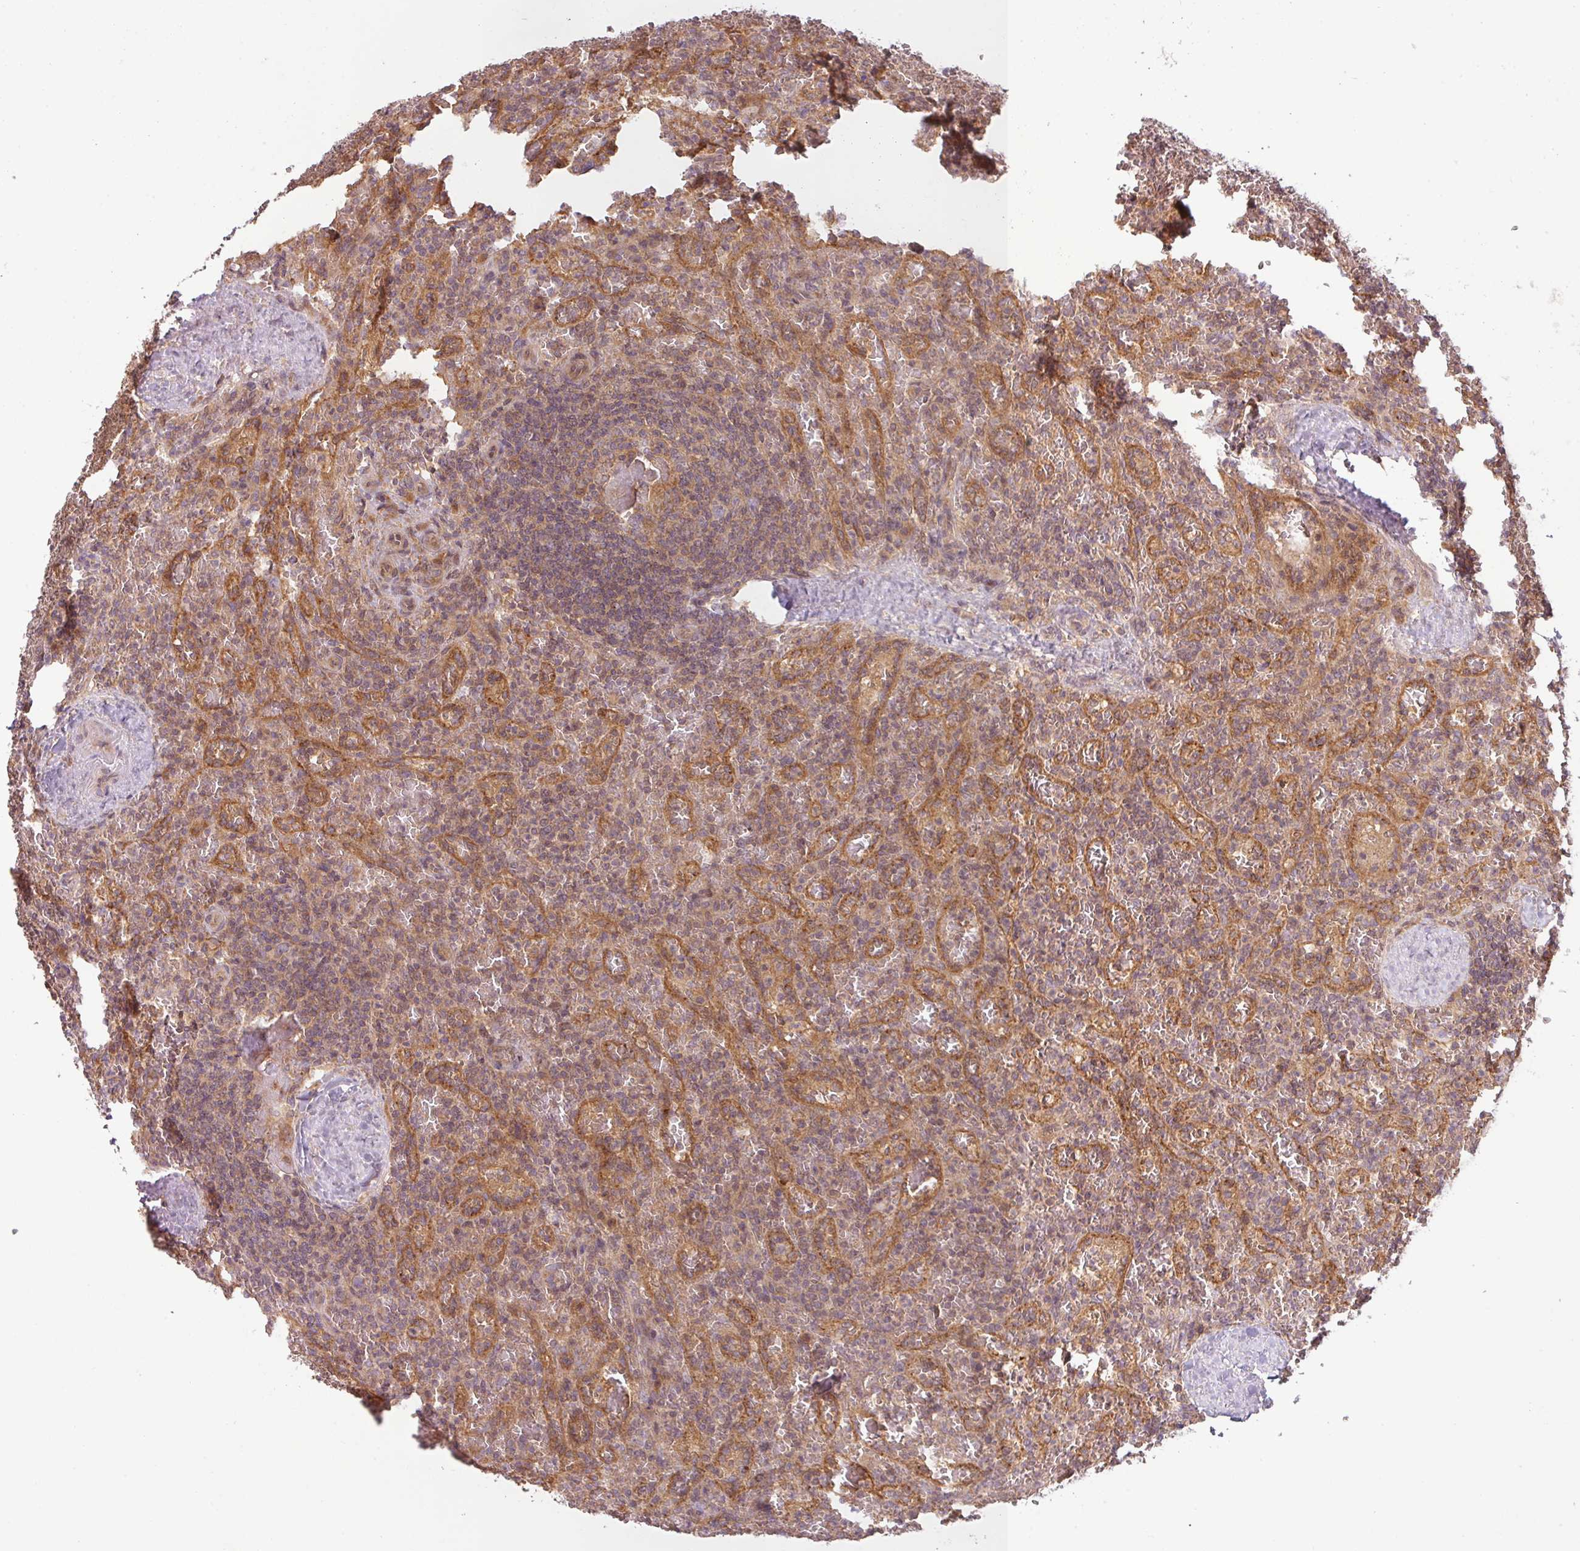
{"staining": {"intensity": "weak", "quantity": "25%-75%", "location": "cytoplasmic/membranous"}, "tissue": "lymphoma", "cell_type": "Tumor cells", "image_type": "cancer", "snomed": [{"axis": "morphology", "description": "Malignant lymphoma, non-Hodgkin's type, Low grade"}, {"axis": "topography", "description": "Spleen"}], "caption": "Protein staining by immunohistochemistry shows weak cytoplasmic/membranous staining in approximately 25%-75% of tumor cells in lymphoma.", "gene": "RNF31", "patient": {"sex": "female", "age": 64}}